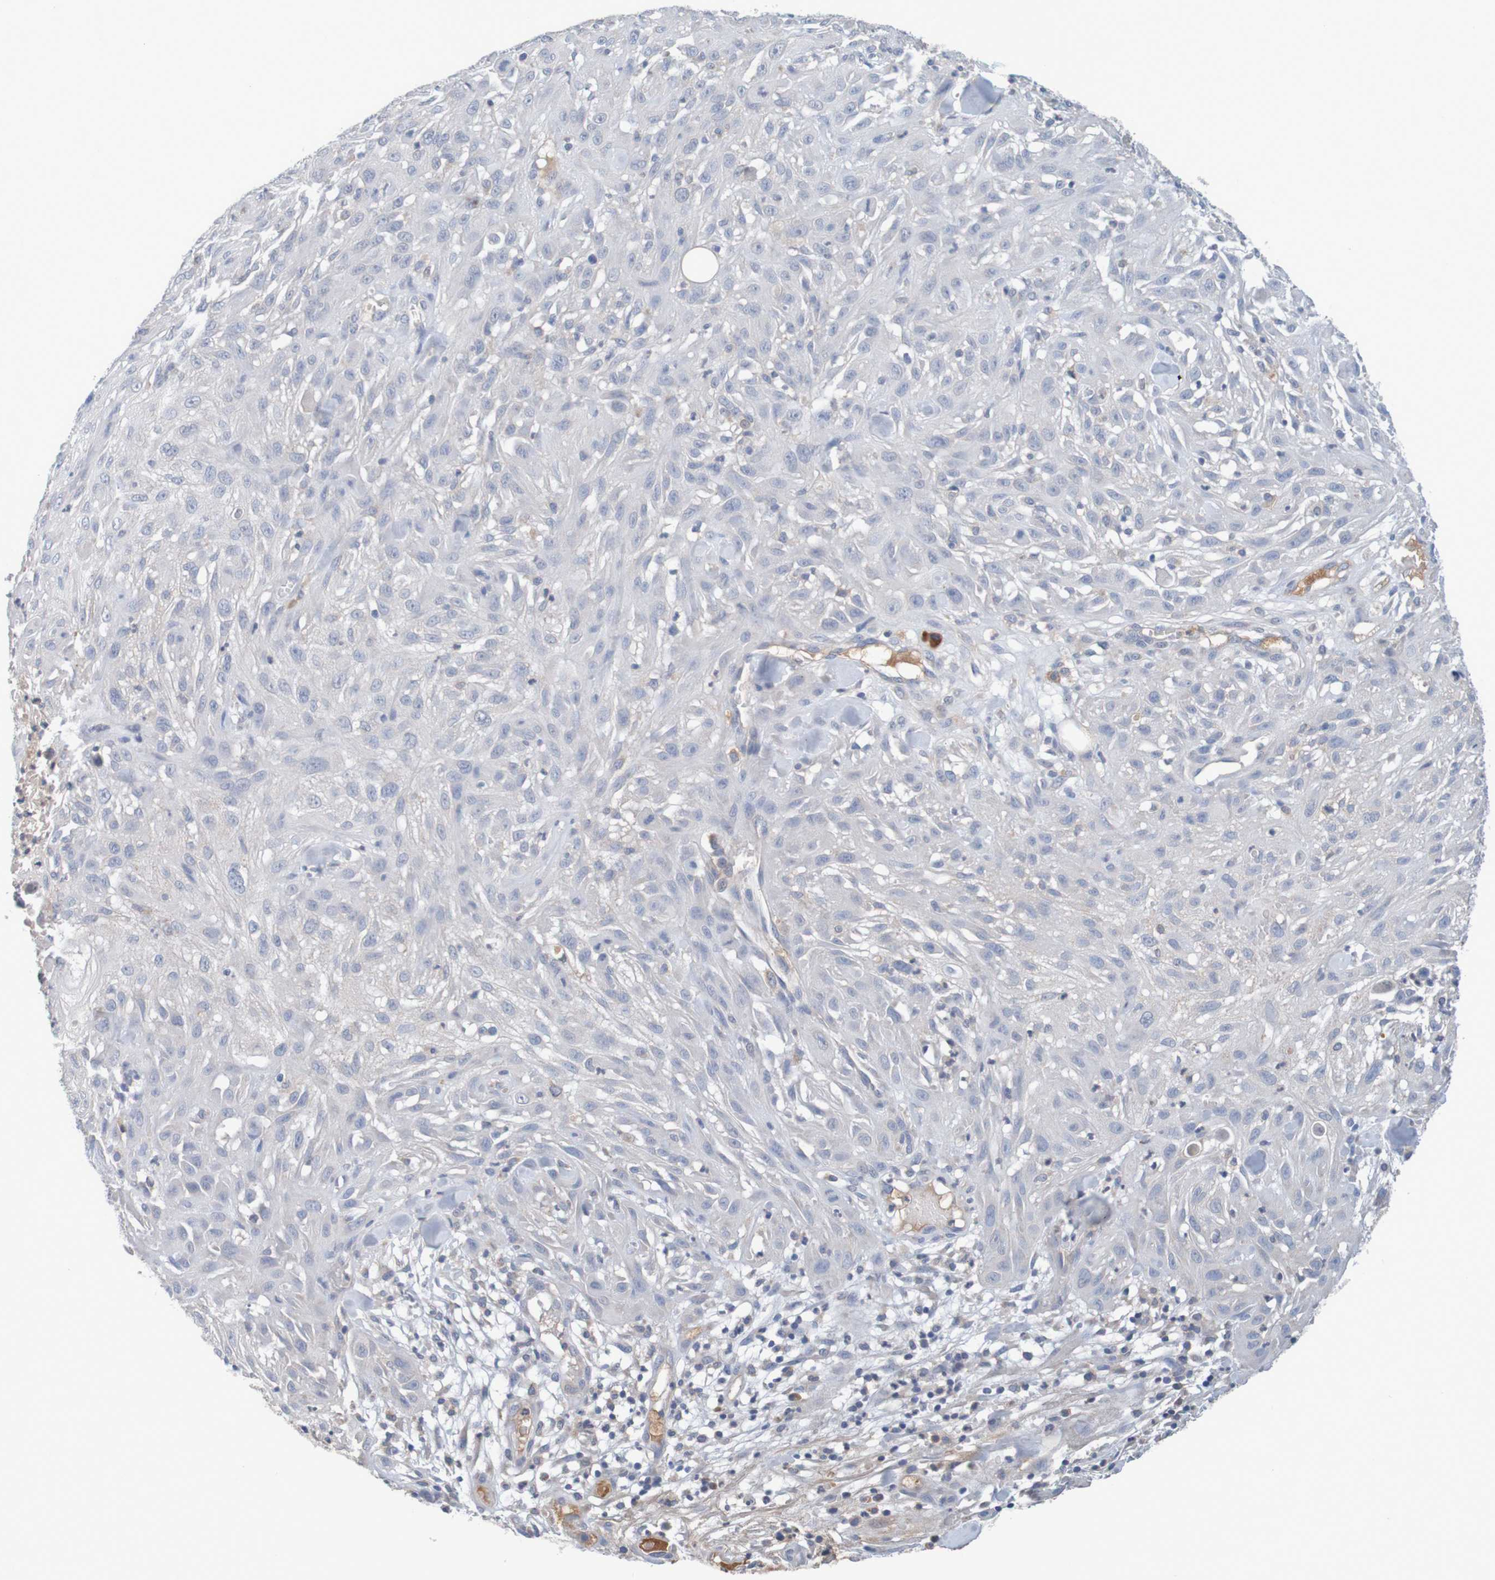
{"staining": {"intensity": "weak", "quantity": ">75%", "location": "cytoplasmic/membranous"}, "tissue": "skin cancer", "cell_type": "Tumor cells", "image_type": "cancer", "snomed": [{"axis": "morphology", "description": "Squamous cell carcinoma, NOS"}, {"axis": "topography", "description": "Skin"}], "caption": "Immunohistochemistry (IHC) of human skin cancer (squamous cell carcinoma) demonstrates low levels of weak cytoplasmic/membranous positivity in about >75% of tumor cells.", "gene": "LTA", "patient": {"sex": "male", "age": 75}}